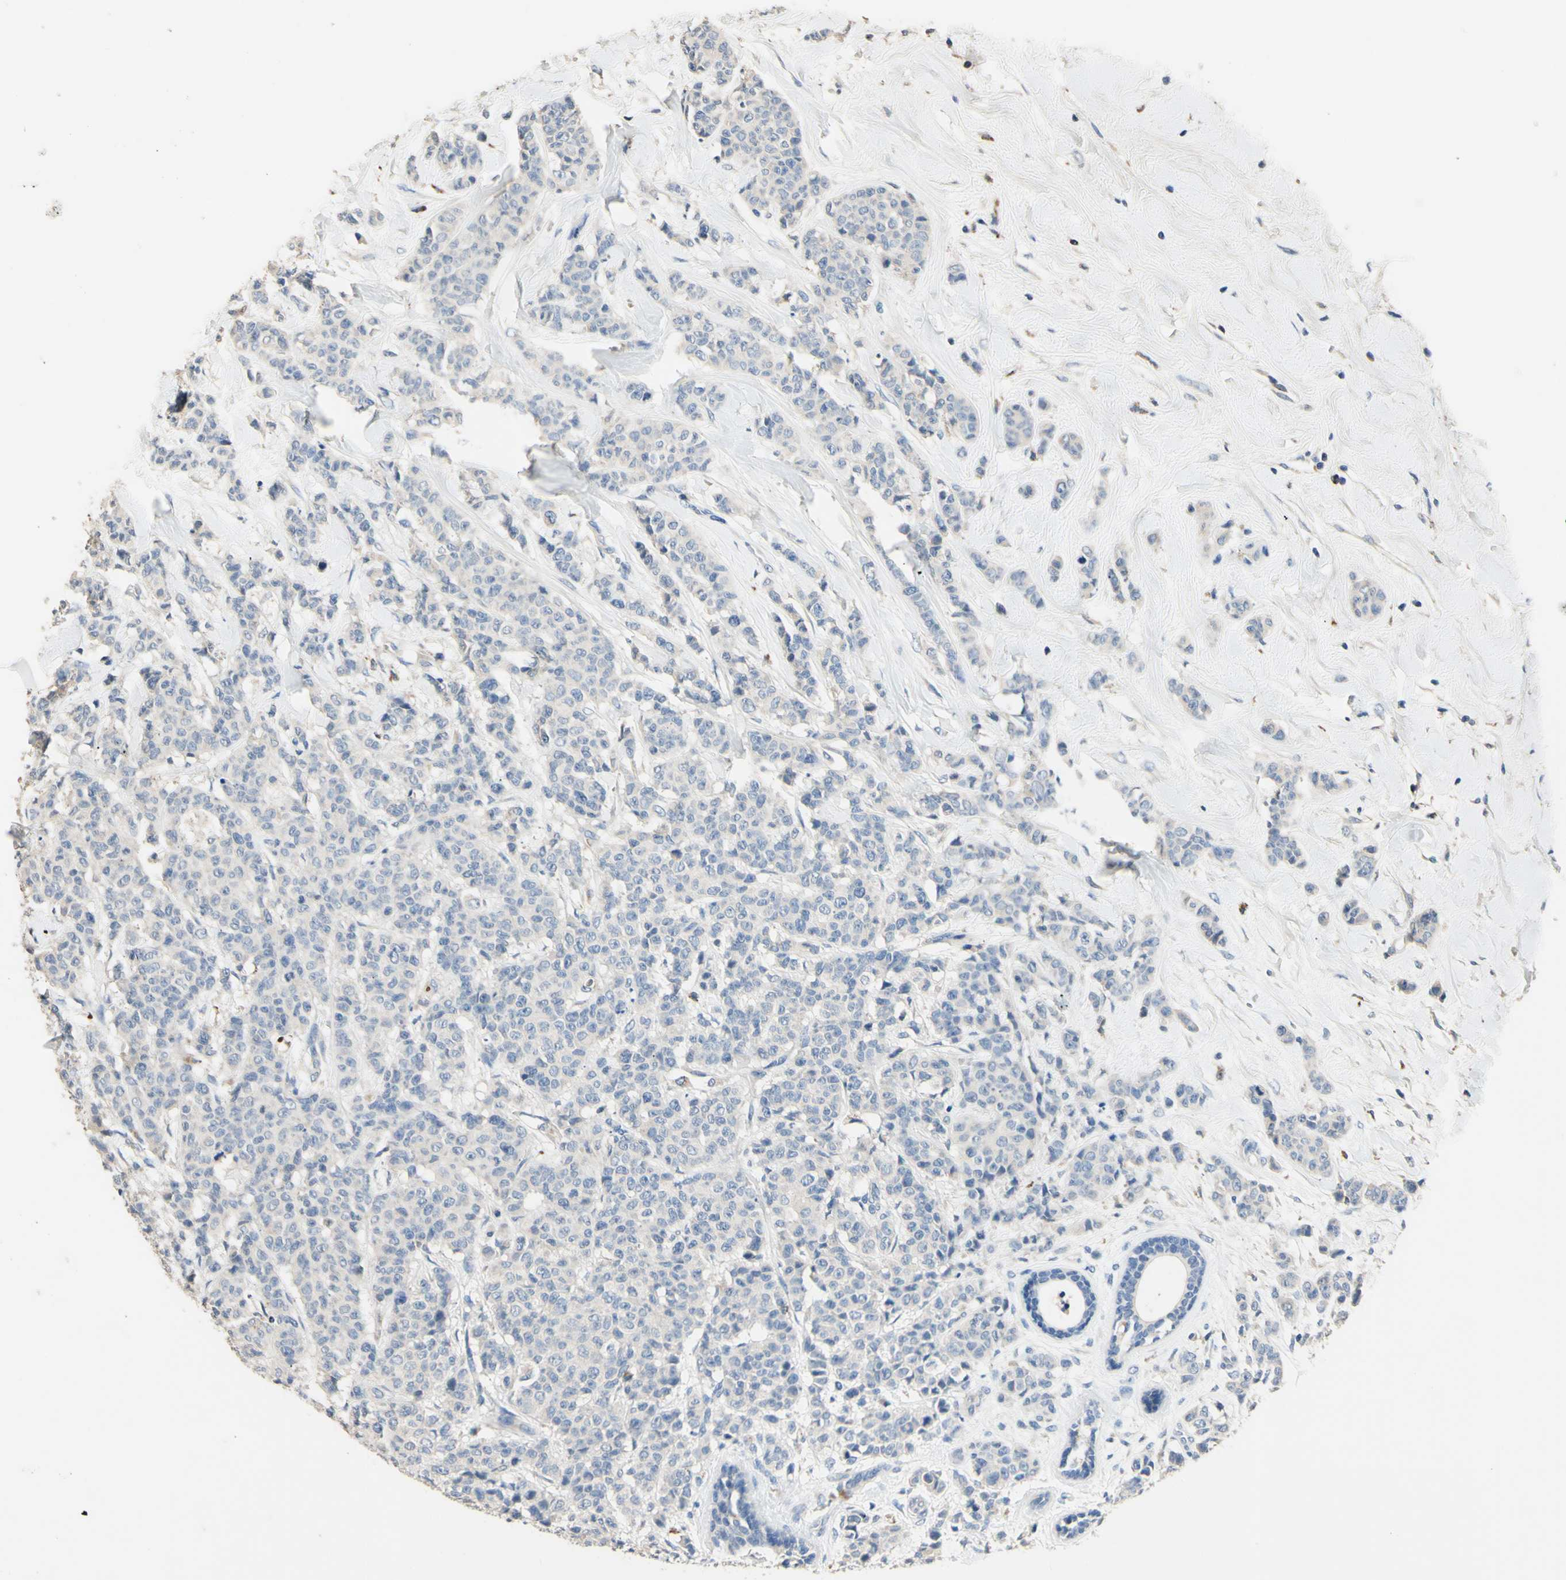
{"staining": {"intensity": "negative", "quantity": "none", "location": "none"}, "tissue": "breast cancer", "cell_type": "Tumor cells", "image_type": "cancer", "snomed": [{"axis": "morphology", "description": "Normal tissue, NOS"}, {"axis": "morphology", "description": "Duct carcinoma"}, {"axis": "topography", "description": "Breast"}], "caption": "Tumor cells are negative for protein expression in human infiltrating ductal carcinoma (breast).", "gene": "CDON", "patient": {"sex": "female", "age": 40}}